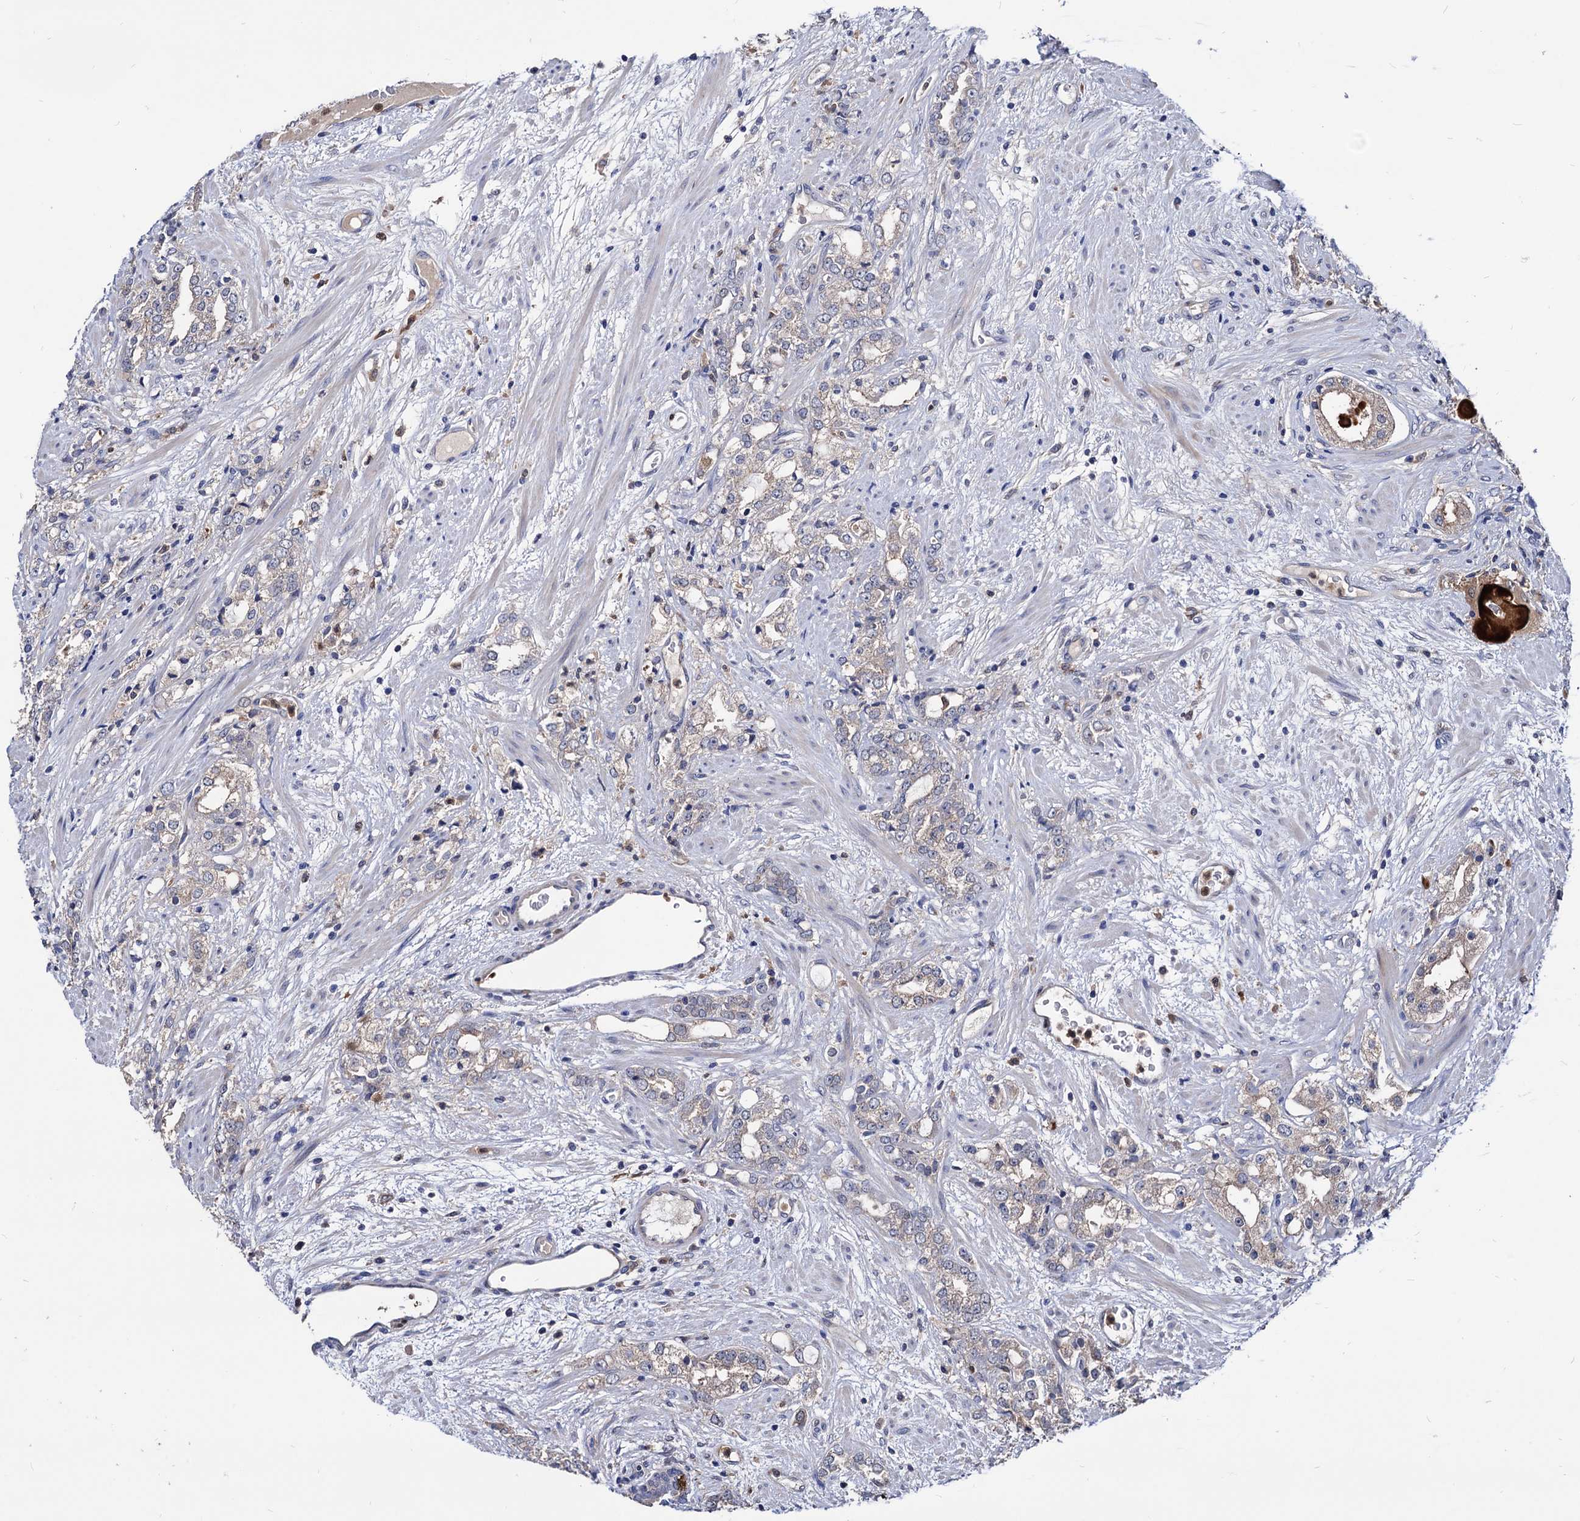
{"staining": {"intensity": "negative", "quantity": "none", "location": "none"}, "tissue": "prostate cancer", "cell_type": "Tumor cells", "image_type": "cancer", "snomed": [{"axis": "morphology", "description": "Adenocarcinoma, High grade"}, {"axis": "topography", "description": "Prostate"}], "caption": "The immunohistochemistry (IHC) photomicrograph has no significant staining in tumor cells of high-grade adenocarcinoma (prostate) tissue.", "gene": "CPPED1", "patient": {"sex": "male", "age": 64}}